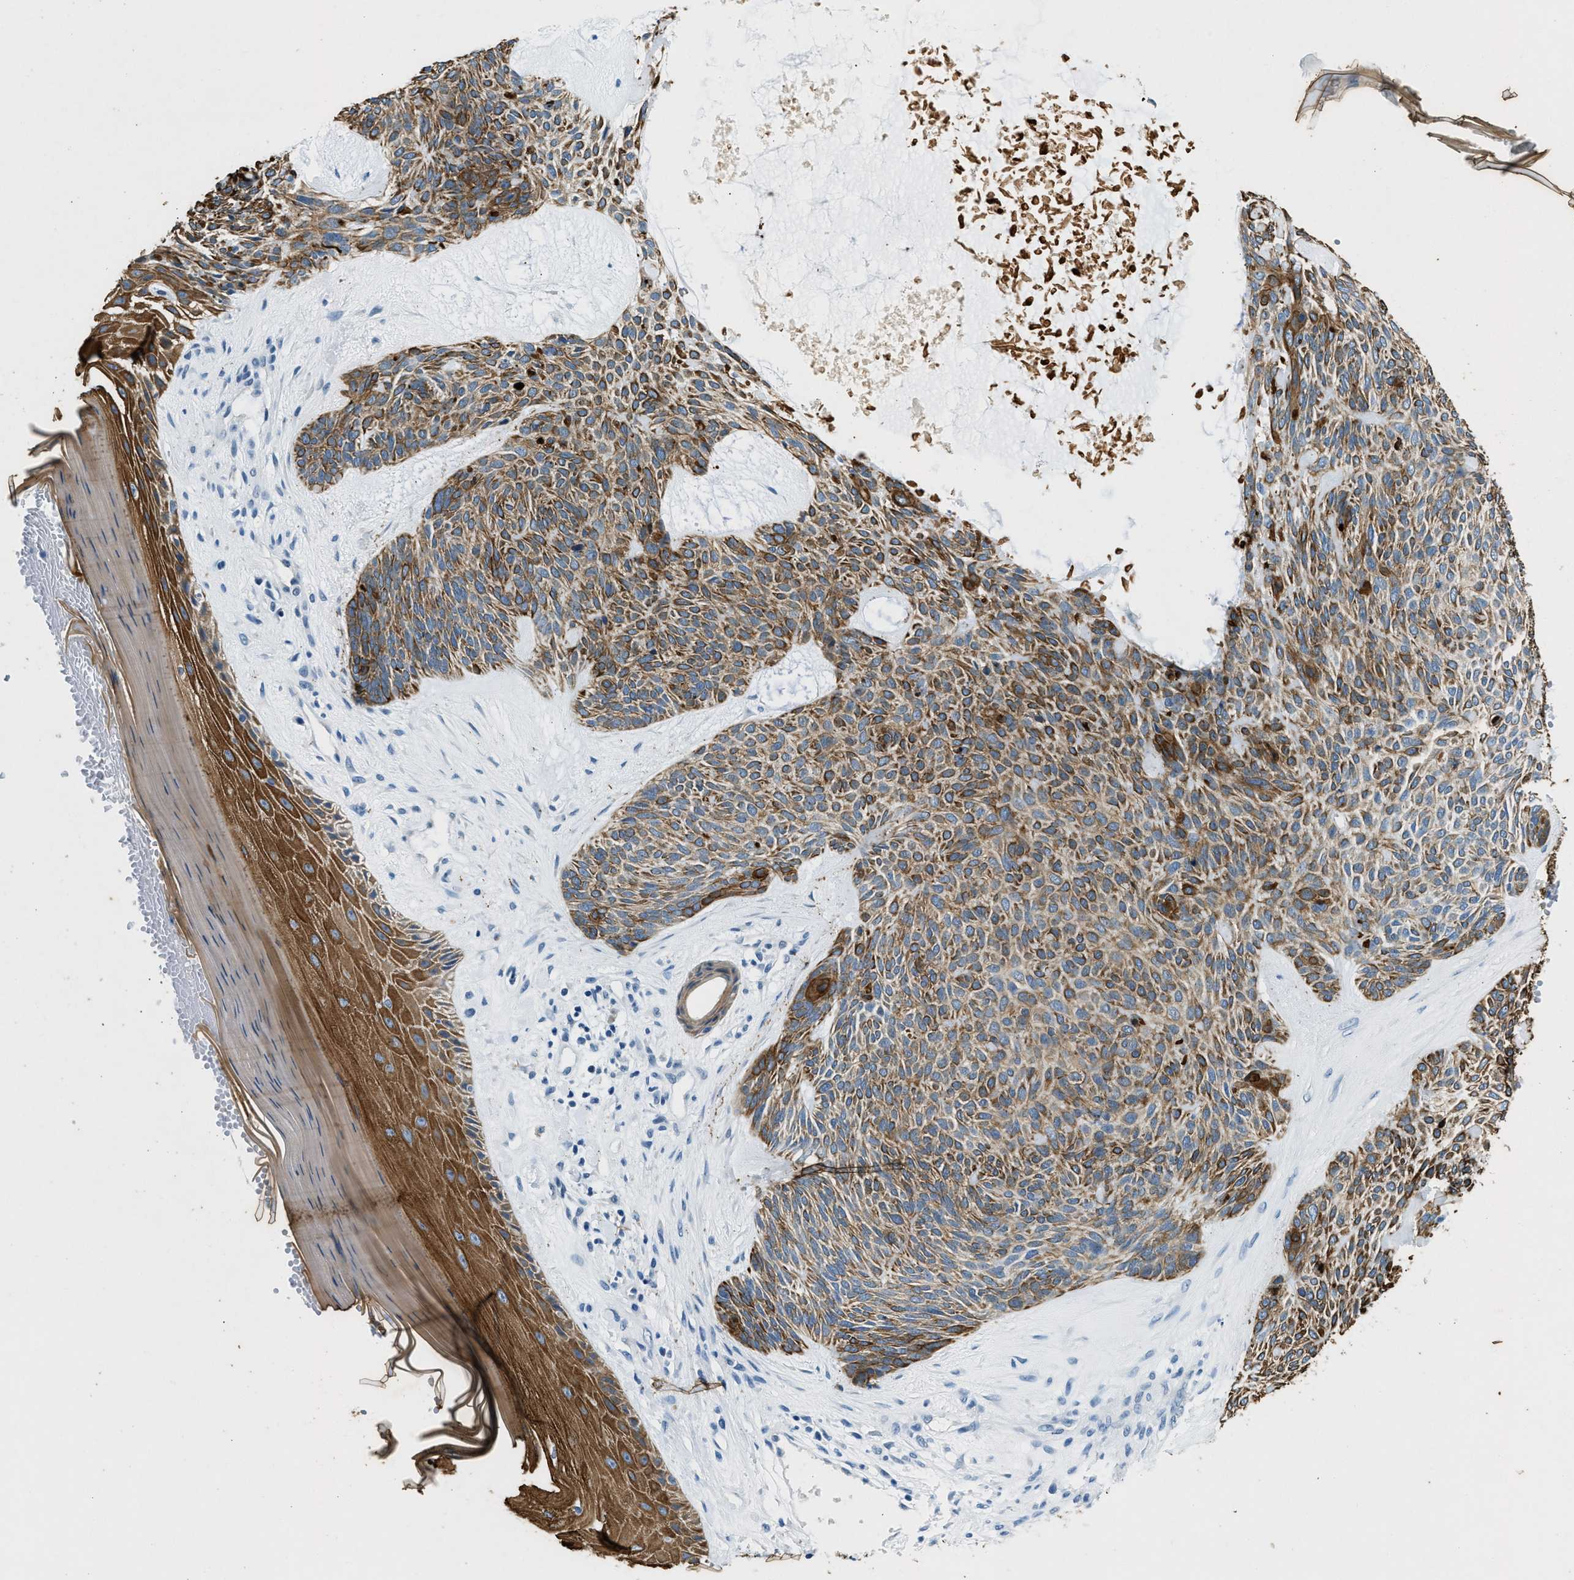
{"staining": {"intensity": "moderate", "quantity": ">75%", "location": "cytoplasmic/membranous"}, "tissue": "skin cancer", "cell_type": "Tumor cells", "image_type": "cancer", "snomed": [{"axis": "morphology", "description": "Basal cell carcinoma"}, {"axis": "topography", "description": "Skin"}], "caption": "About >75% of tumor cells in human basal cell carcinoma (skin) demonstrate moderate cytoplasmic/membranous protein positivity as visualized by brown immunohistochemical staining.", "gene": "CFAP20", "patient": {"sex": "male", "age": 55}}